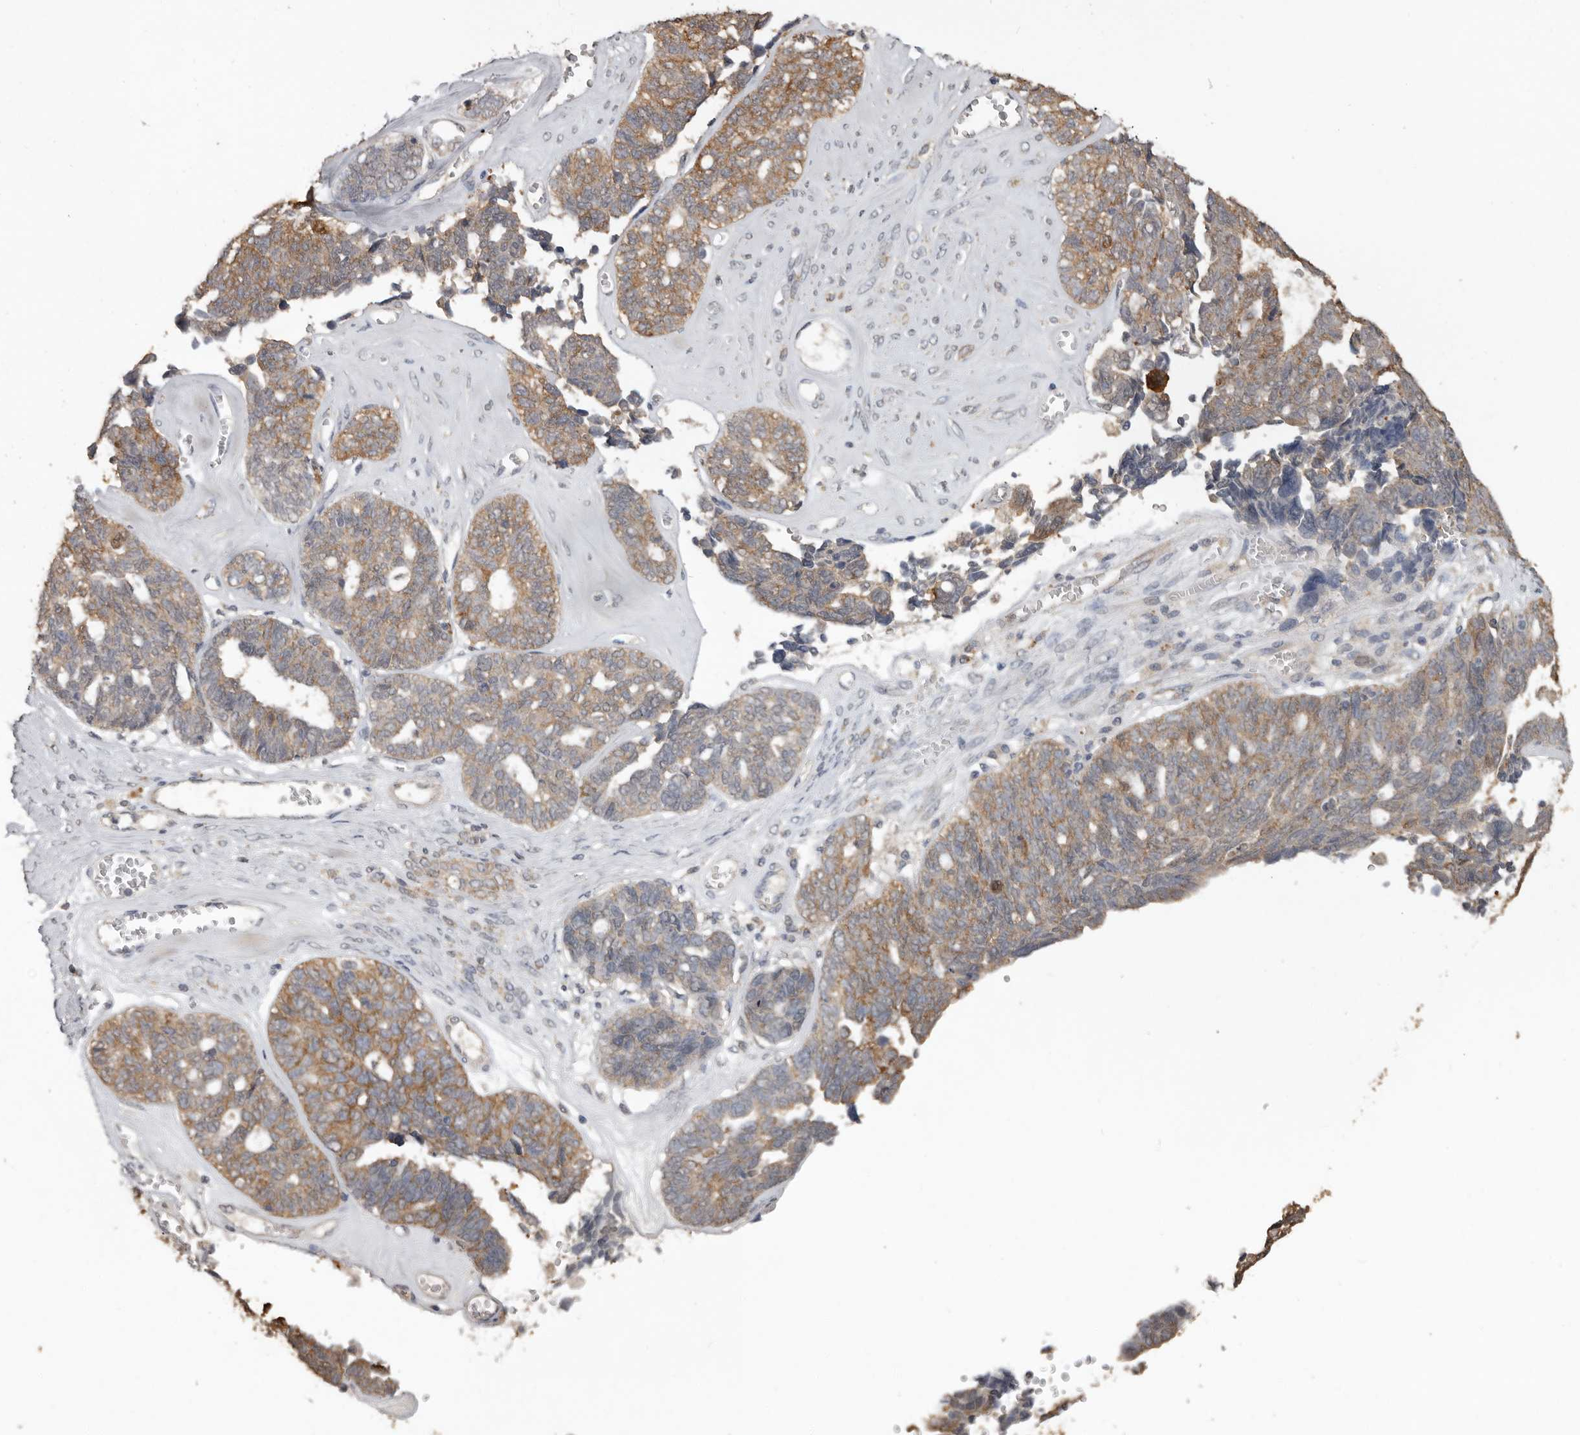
{"staining": {"intensity": "moderate", "quantity": ">75%", "location": "cytoplasmic/membranous"}, "tissue": "ovarian cancer", "cell_type": "Tumor cells", "image_type": "cancer", "snomed": [{"axis": "morphology", "description": "Cystadenocarcinoma, serous, NOS"}, {"axis": "topography", "description": "Ovary"}], "caption": "An image of human serous cystadenocarcinoma (ovarian) stained for a protein exhibits moderate cytoplasmic/membranous brown staining in tumor cells.", "gene": "MTF1", "patient": {"sex": "female", "age": 79}}